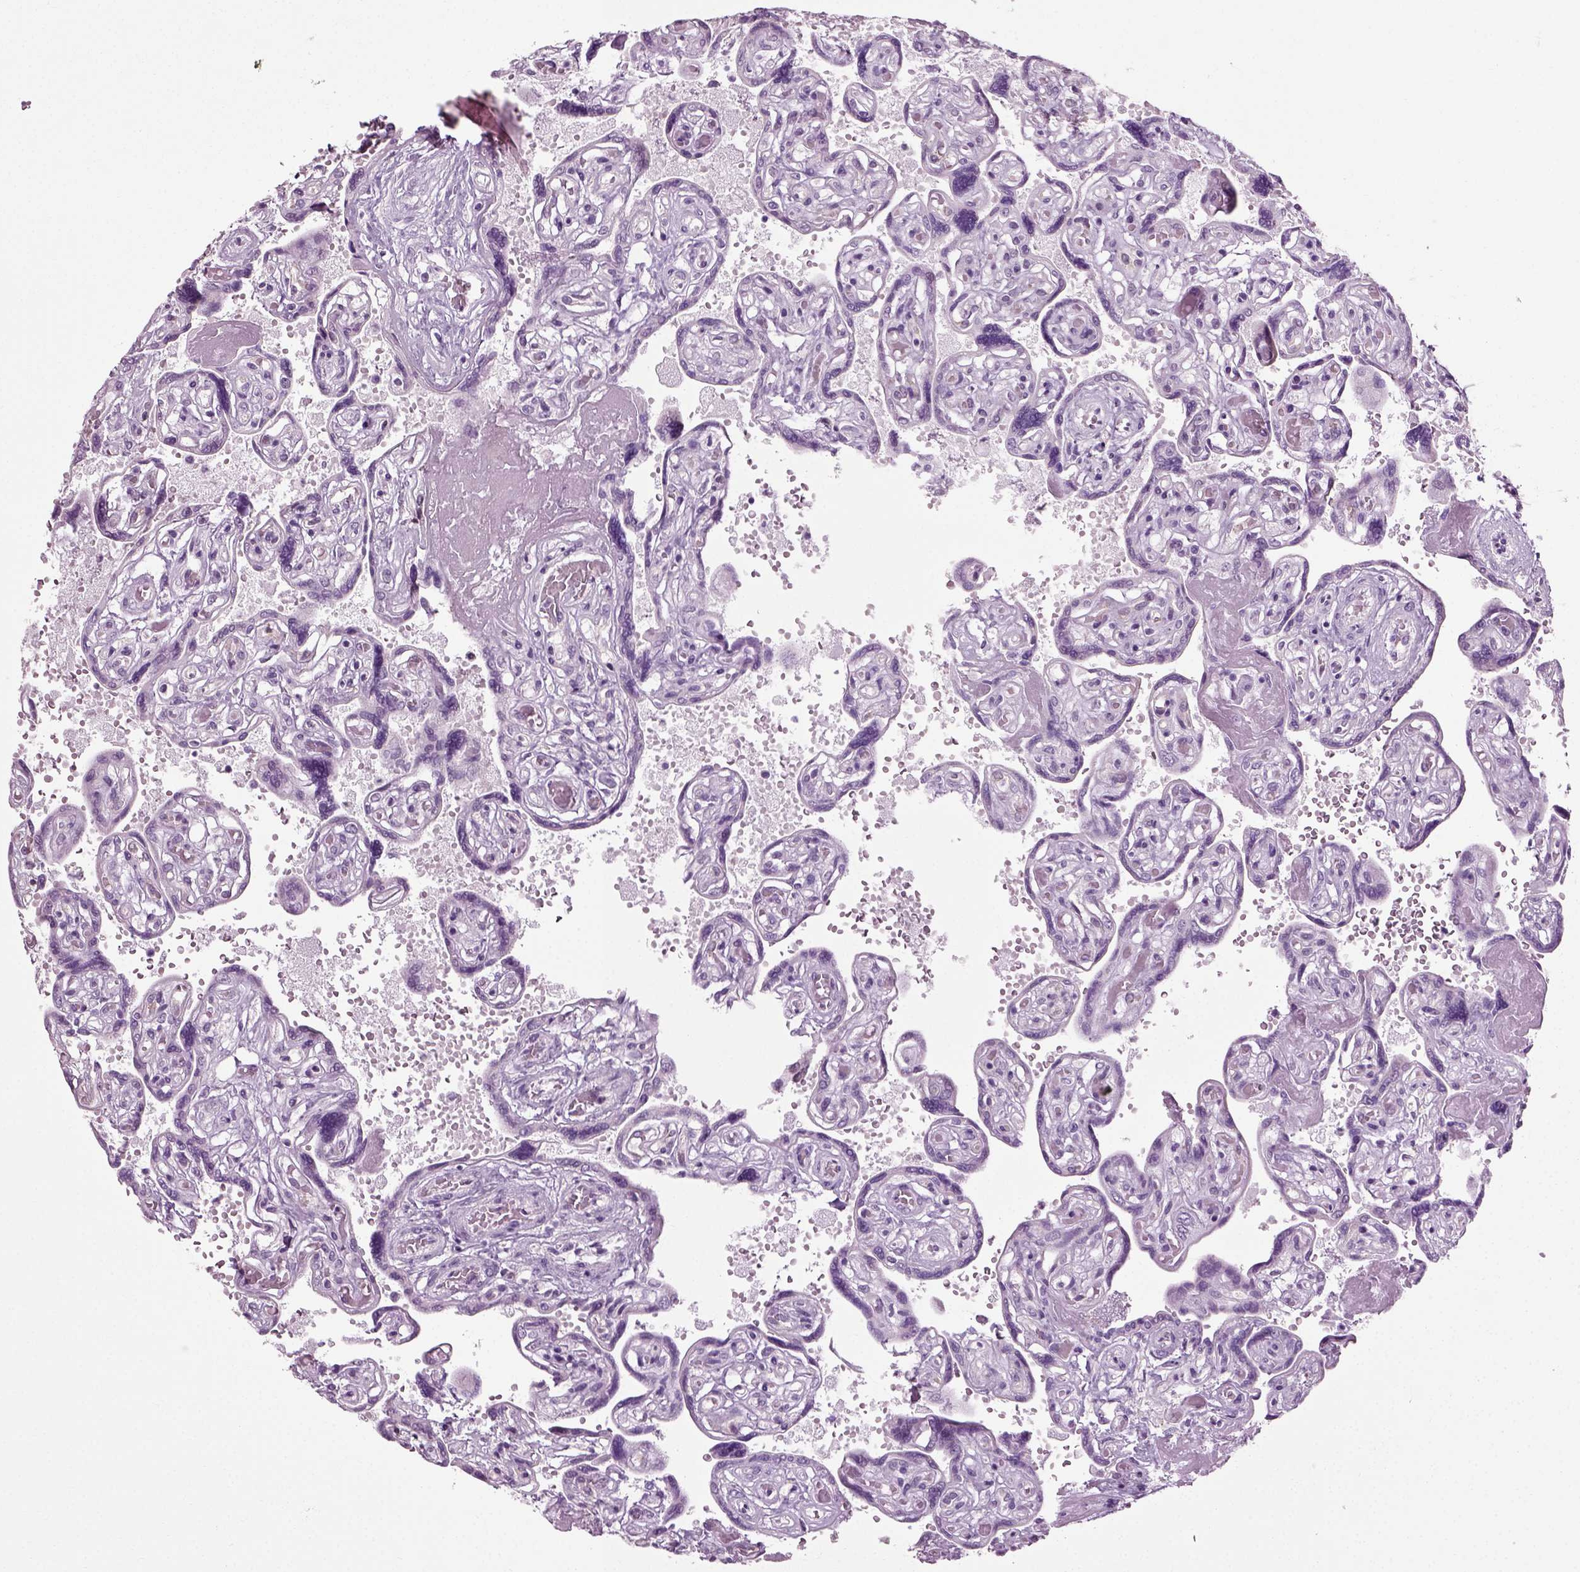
{"staining": {"intensity": "negative", "quantity": "none", "location": "none"}, "tissue": "placenta", "cell_type": "Decidual cells", "image_type": "normal", "snomed": [{"axis": "morphology", "description": "Normal tissue, NOS"}, {"axis": "topography", "description": "Placenta"}], "caption": "A histopathology image of placenta stained for a protein reveals no brown staining in decidual cells. (DAB immunohistochemistry (IHC) with hematoxylin counter stain).", "gene": "SLC26A8", "patient": {"sex": "female", "age": 32}}